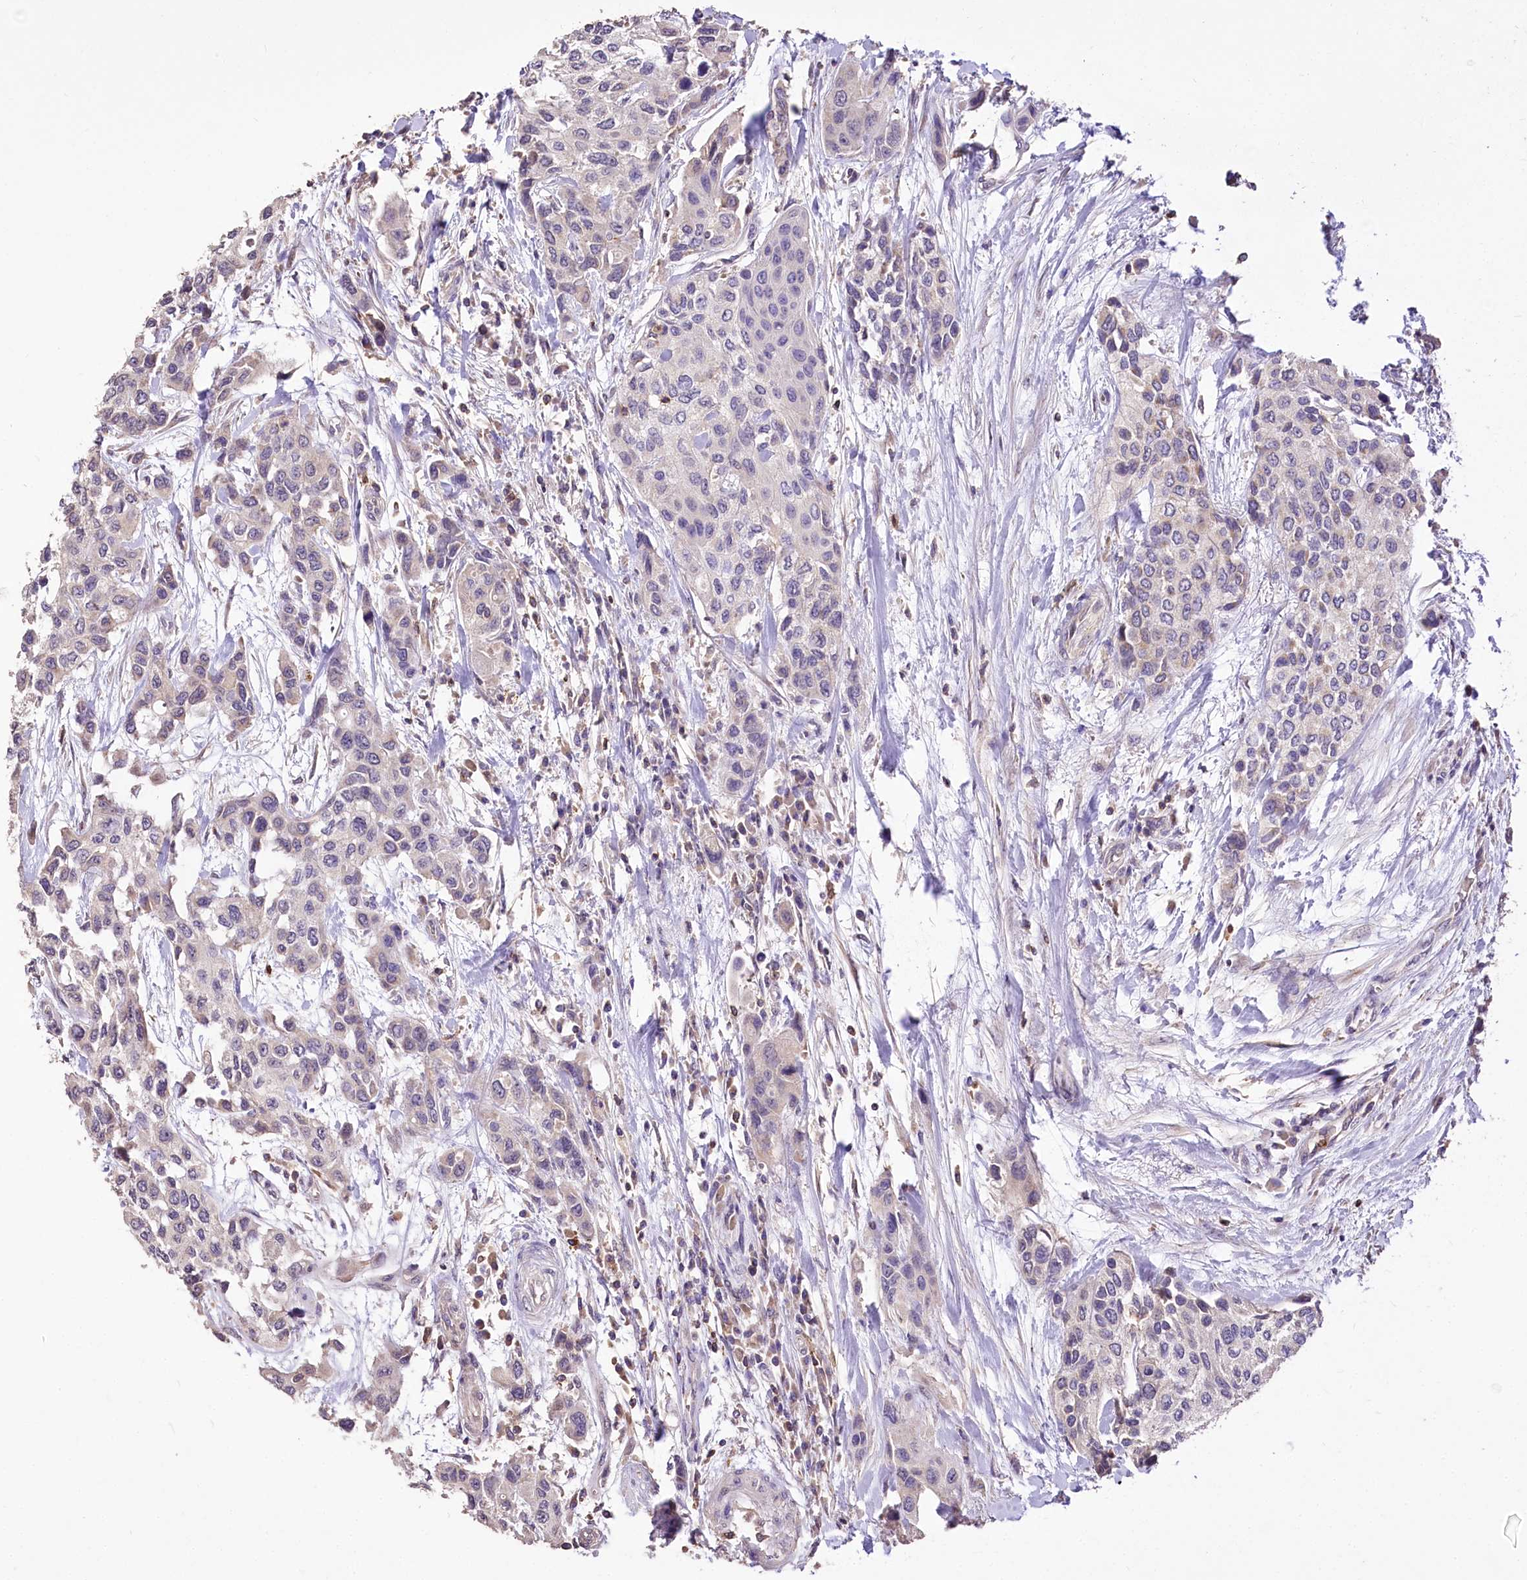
{"staining": {"intensity": "negative", "quantity": "none", "location": "none"}, "tissue": "urothelial cancer", "cell_type": "Tumor cells", "image_type": "cancer", "snomed": [{"axis": "morphology", "description": "Normal tissue, NOS"}, {"axis": "morphology", "description": "Urothelial carcinoma, High grade"}, {"axis": "topography", "description": "Vascular tissue"}, {"axis": "topography", "description": "Urinary bladder"}], "caption": "IHC photomicrograph of high-grade urothelial carcinoma stained for a protein (brown), which shows no expression in tumor cells.", "gene": "SERGEF", "patient": {"sex": "female", "age": 56}}